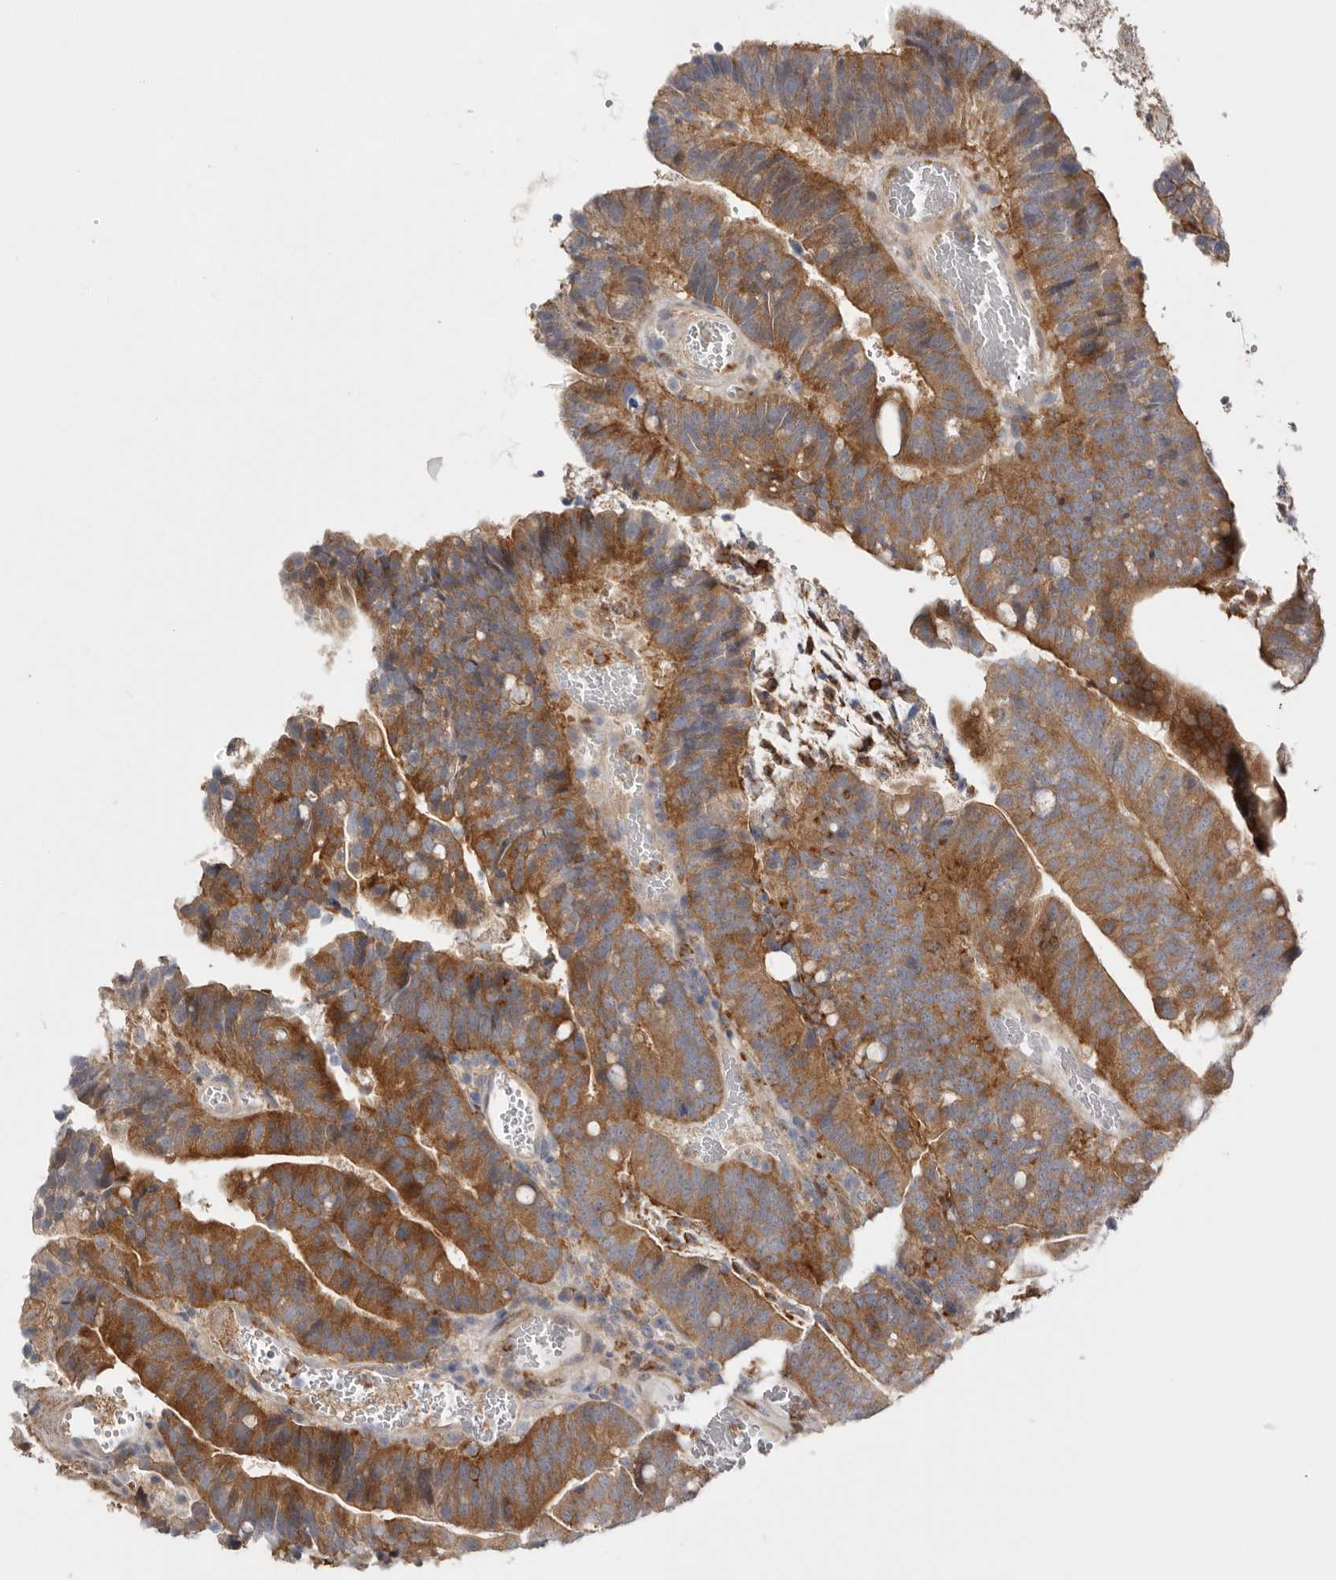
{"staining": {"intensity": "moderate", "quantity": ">75%", "location": "cytoplasmic/membranous"}, "tissue": "colorectal cancer", "cell_type": "Tumor cells", "image_type": "cancer", "snomed": [{"axis": "morphology", "description": "Adenocarcinoma, NOS"}, {"axis": "topography", "description": "Colon"}], "caption": "Colorectal adenocarcinoma was stained to show a protein in brown. There is medium levels of moderate cytoplasmic/membranous staining in approximately >75% of tumor cells.", "gene": "MSRB2", "patient": {"sex": "female", "age": 66}}